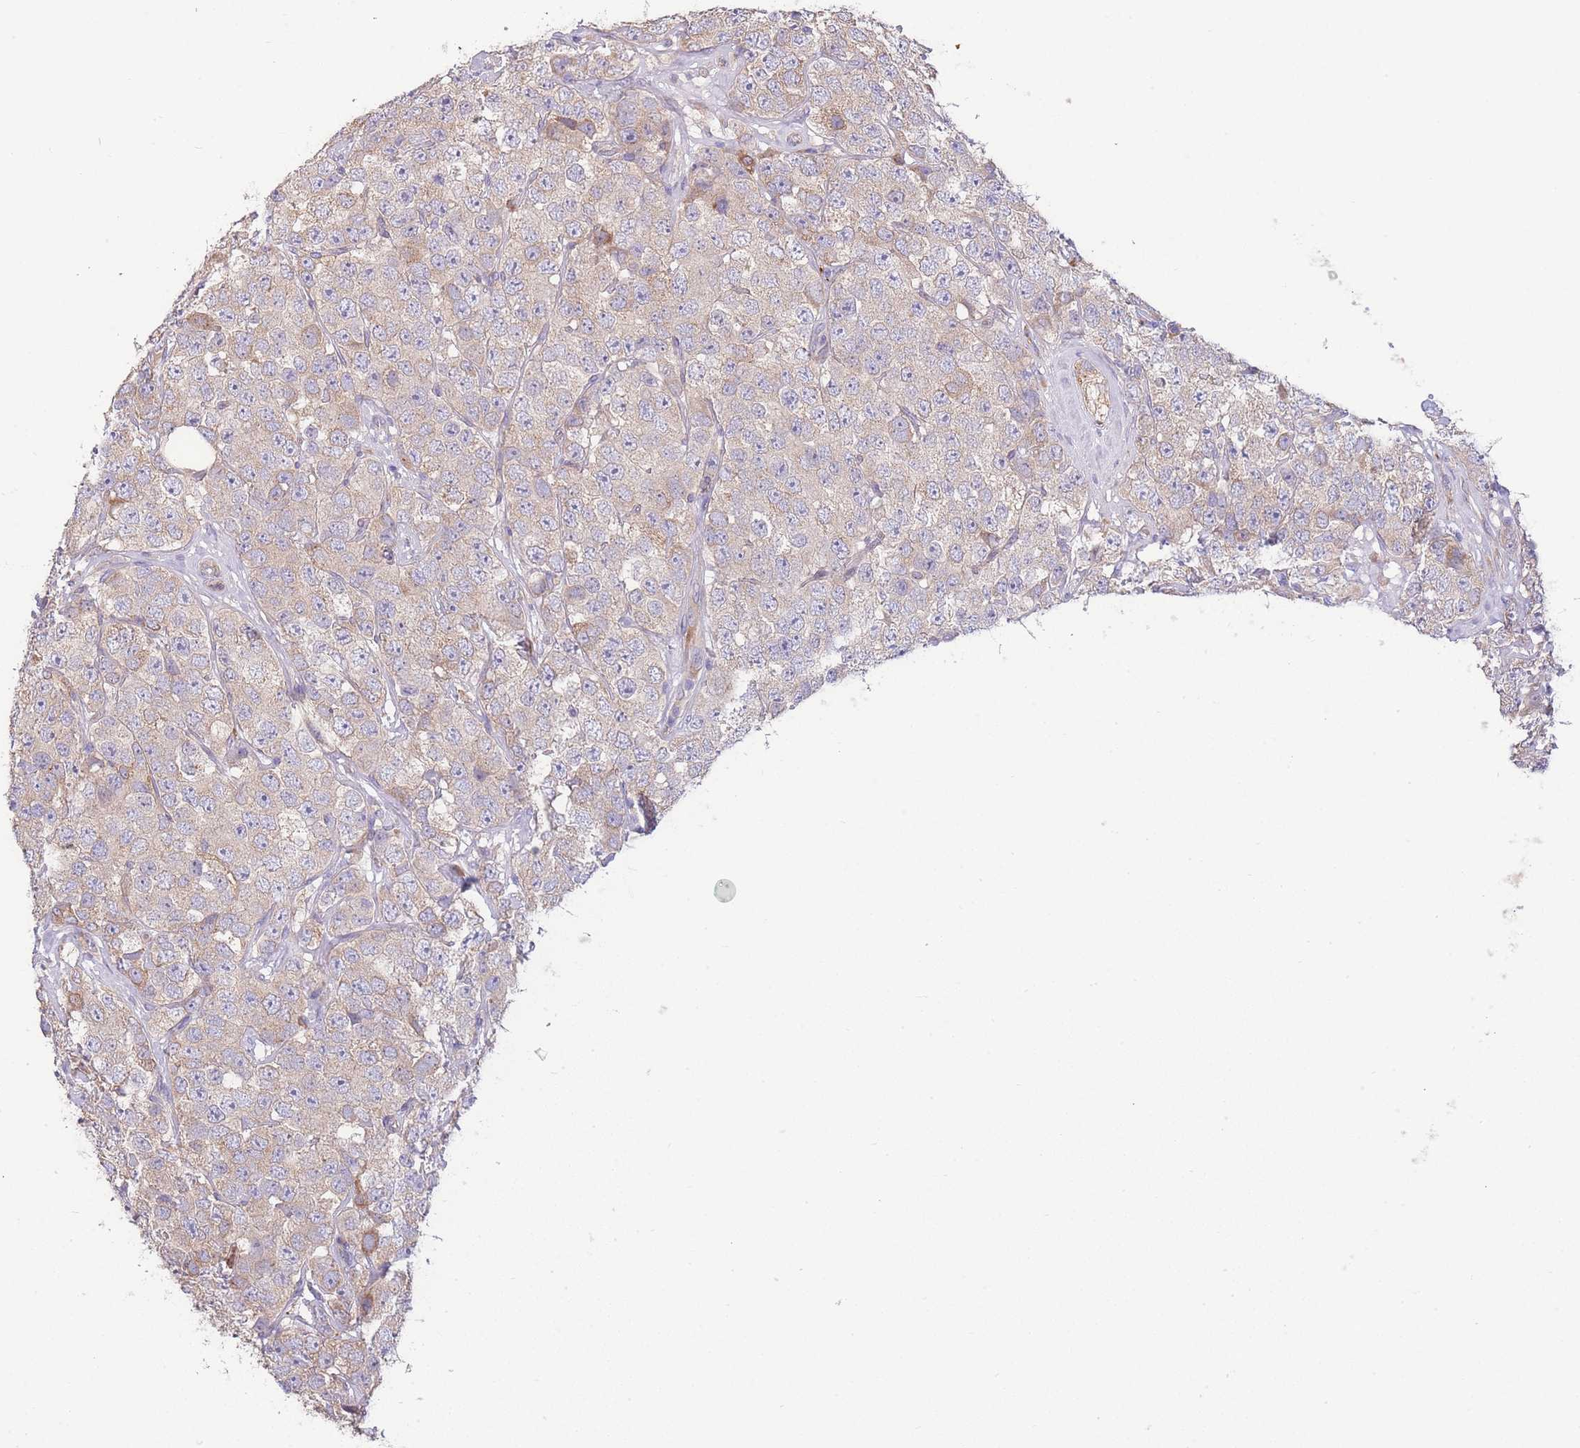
{"staining": {"intensity": "weak", "quantity": ">75%", "location": "cytoplasmic/membranous"}, "tissue": "testis cancer", "cell_type": "Tumor cells", "image_type": "cancer", "snomed": [{"axis": "morphology", "description": "Seminoma, NOS"}, {"axis": "topography", "description": "Testis"}], "caption": "Protein expression analysis of testis cancer reveals weak cytoplasmic/membranous staining in approximately >75% of tumor cells.", "gene": "BEX1", "patient": {"sex": "male", "age": 28}}